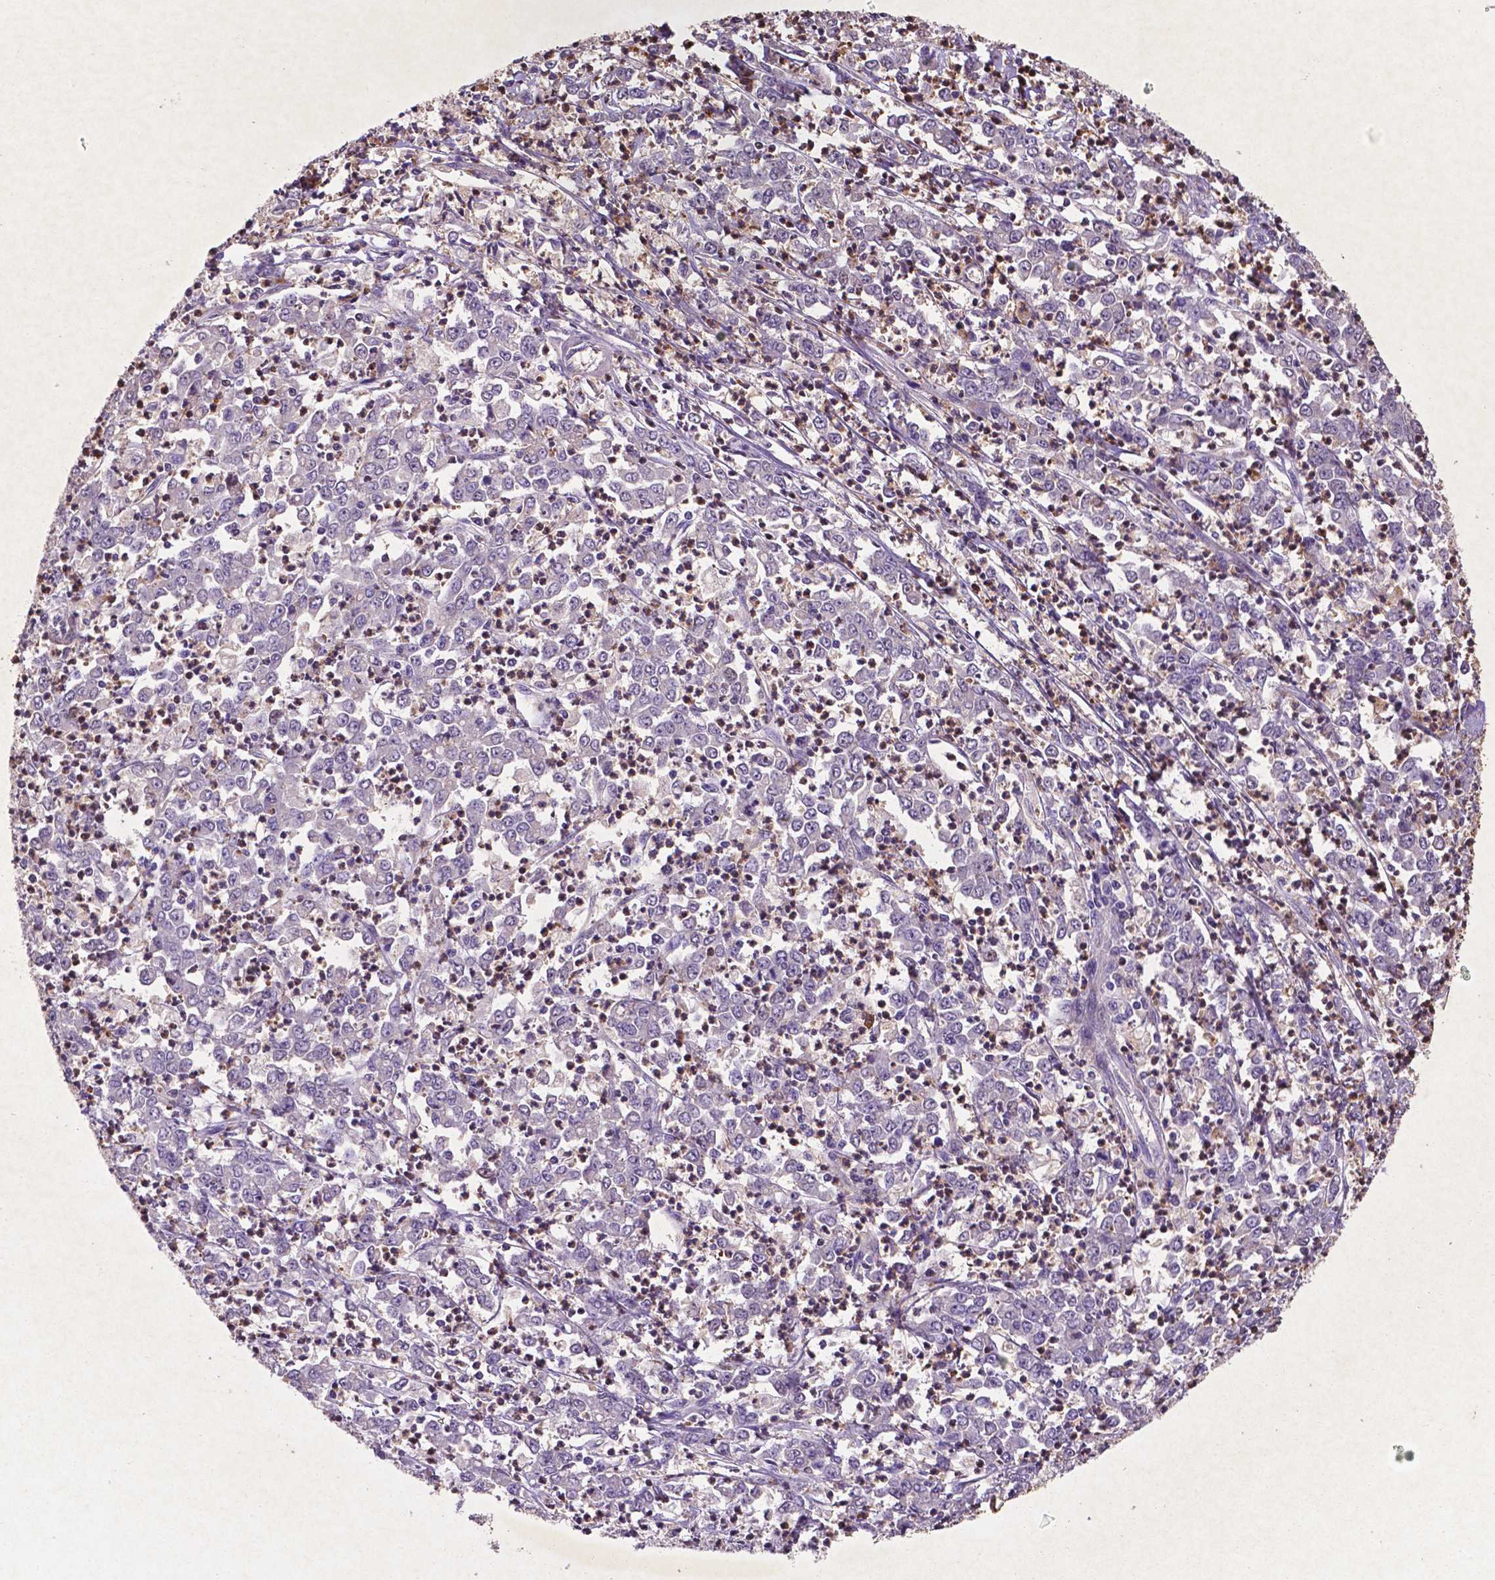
{"staining": {"intensity": "moderate", "quantity": "<25%", "location": "nuclear"}, "tissue": "stomach cancer", "cell_type": "Tumor cells", "image_type": "cancer", "snomed": [{"axis": "morphology", "description": "Adenocarcinoma, NOS"}, {"axis": "topography", "description": "Stomach, lower"}], "caption": "Human stomach cancer stained for a protein (brown) reveals moderate nuclear positive expression in about <25% of tumor cells.", "gene": "TM4SF20", "patient": {"sex": "female", "age": 71}}